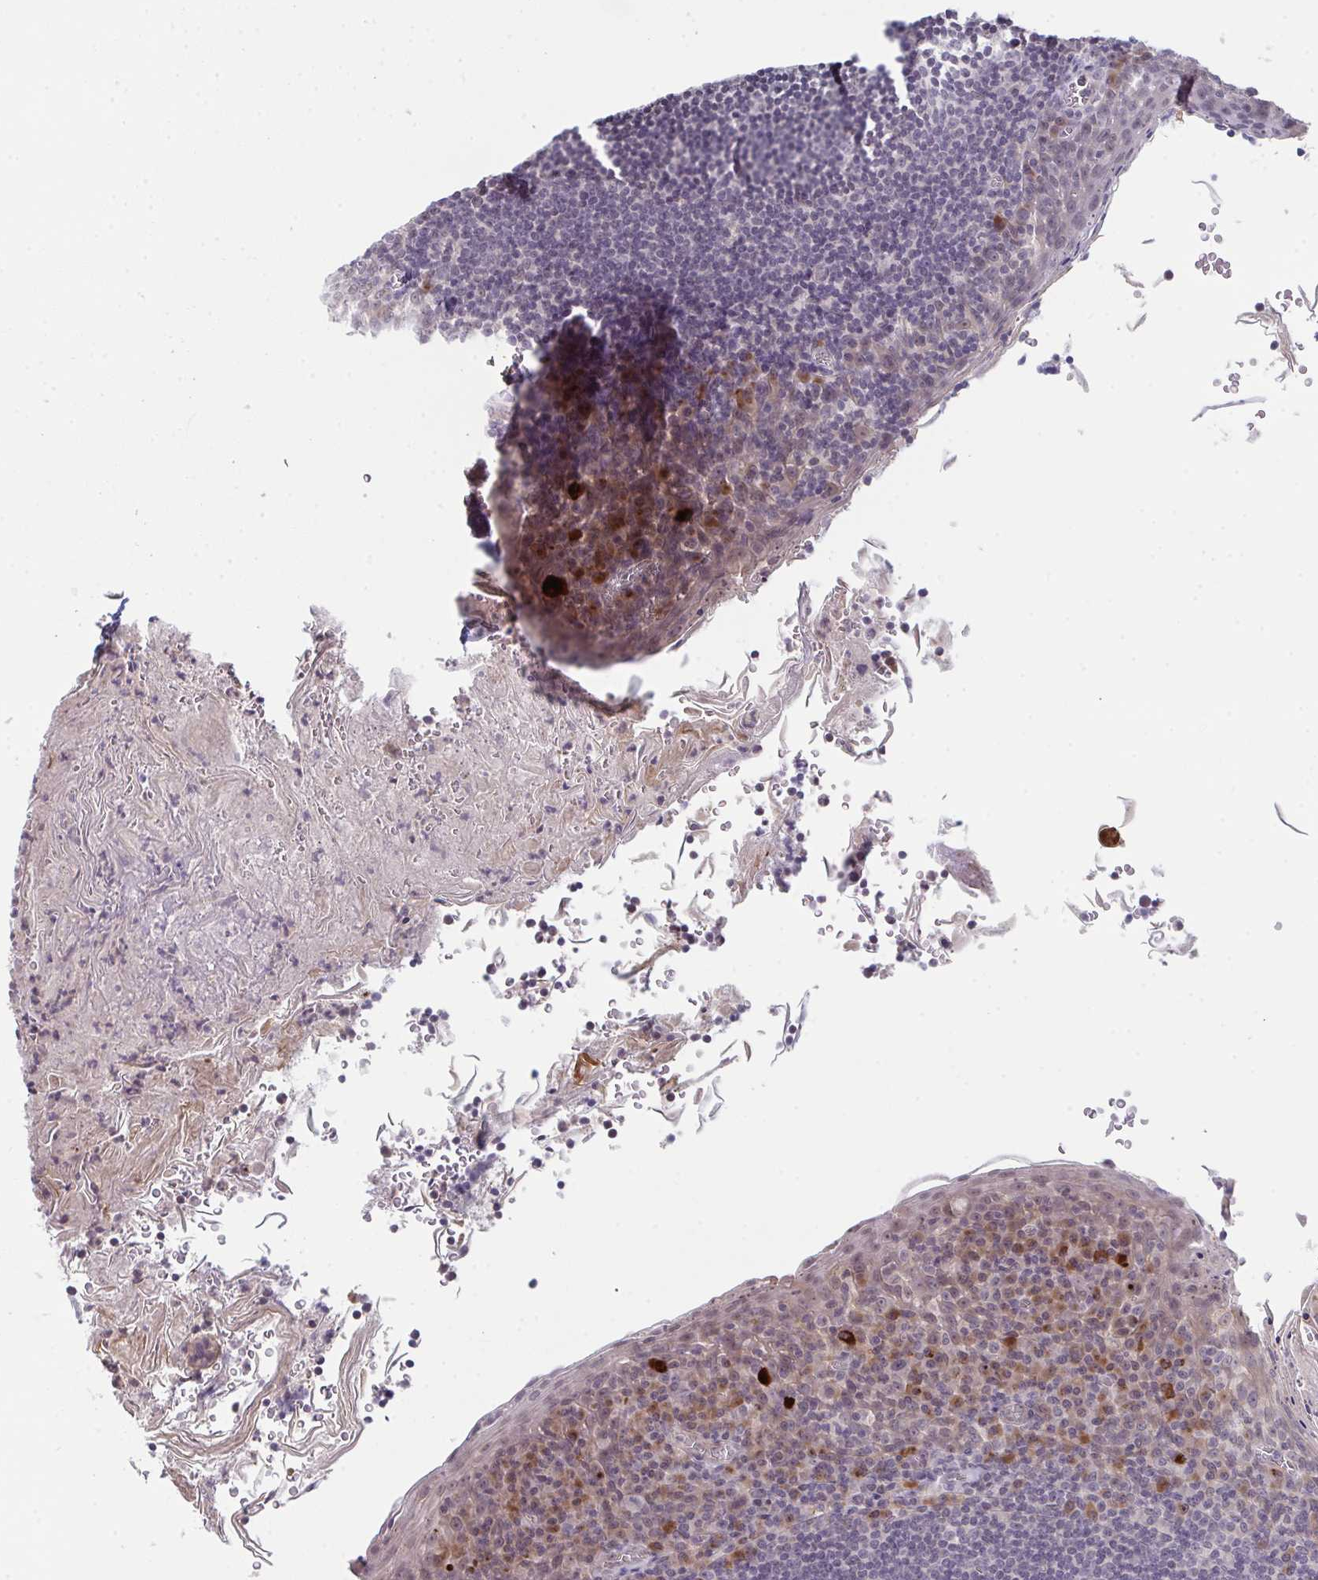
{"staining": {"intensity": "negative", "quantity": "none", "location": "none"}, "tissue": "tonsil", "cell_type": "Germinal center cells", "image_type": "normal", "snomed": [{"axis": "morphology", "description": "Normal tissue, NOS"}, {"axis": "topography", "description": "Tonsil"}], "caption": "A photomicrograph of human tonsil is negative for staining in germinal center cells.", "gene": "ZNF214", "patient": {"sex": "male", "age": 27}}